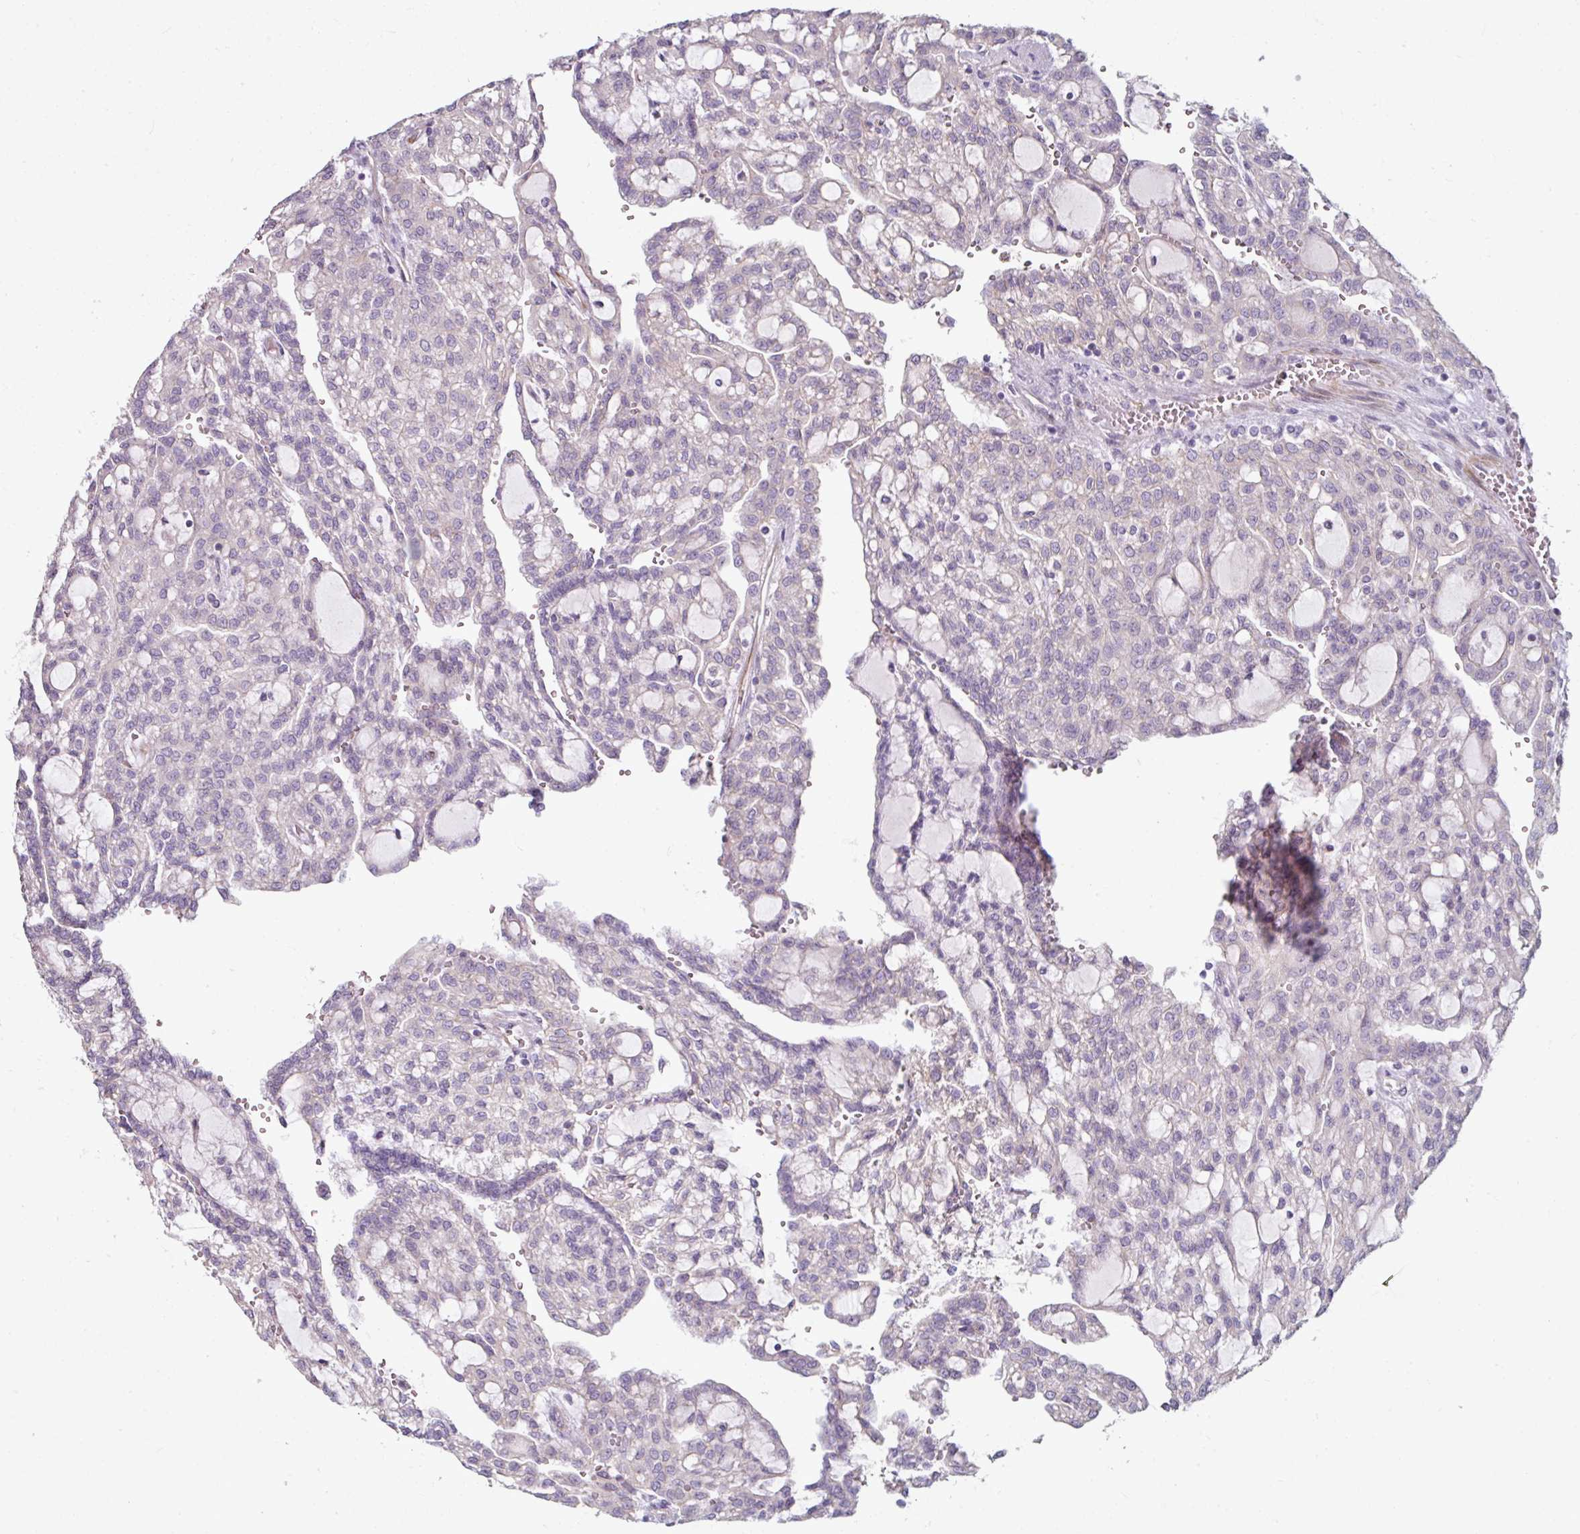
{"staining": {"intensity": "negative", "quantity": "none", "location": "none"}, "tissue": "renal cancer", "cell_type": "Tumor cells", "image_type": "cancer", "snomed": [{"axis": "morphology", "description": "Adenocarcinoma, NOS"}, {"axis": "topography", "description": "Kidney"}], "caption": "Immunohistochemistry (IHC) of human adenocarcinoma (renal) demonstrates no expression in tumor cells.", "gene": "FHAD1", "patient": {"sex": "male", "age": 63}}